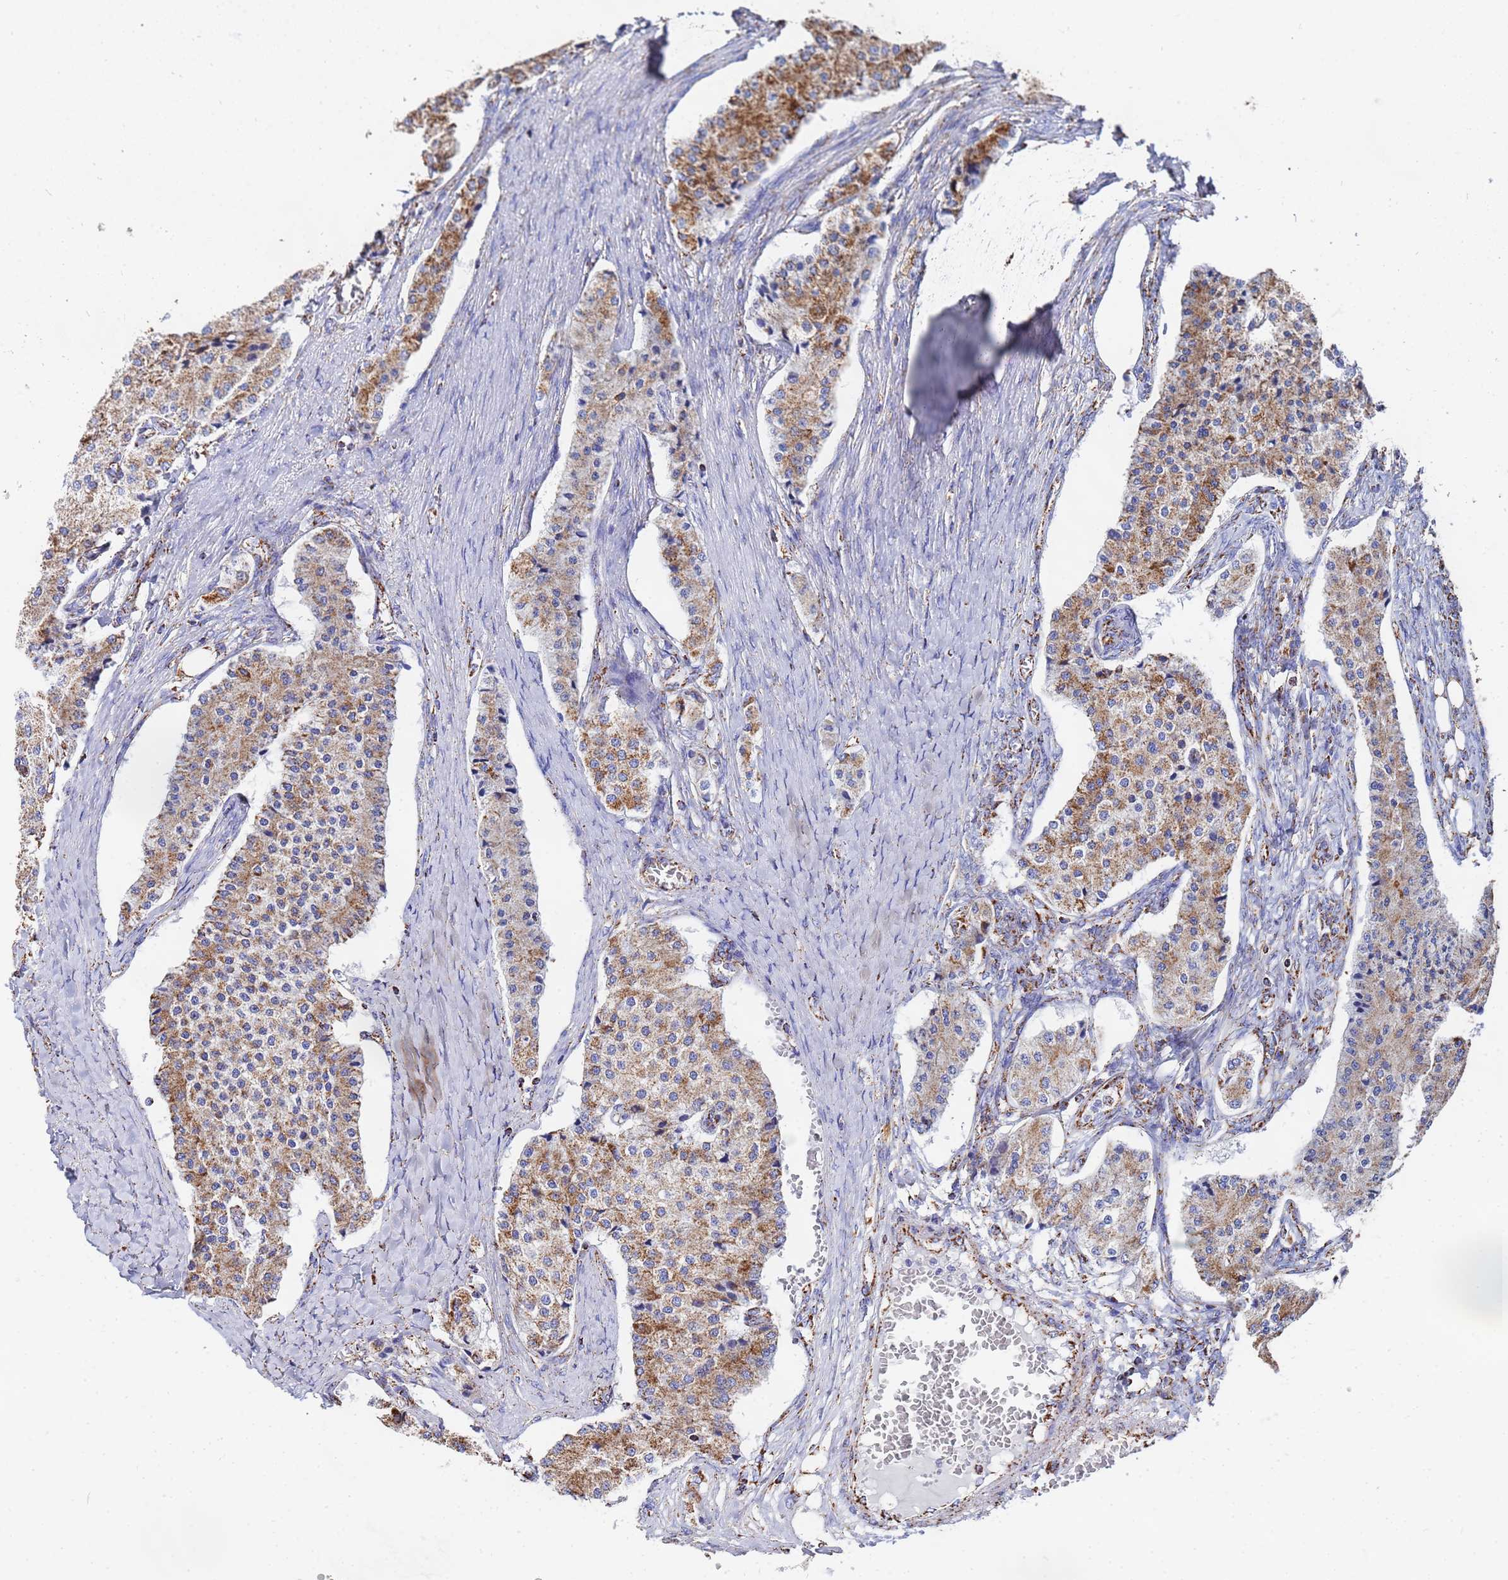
{"staining": {"intensity": "moderate", "quantity": ">75%", "location": "cytoplasmic/membranous"}, "tissue": "carcinoid", "cell_type": "Tumor cells", "image_type": "cancer", "snomed": [{"axis": "morphology", "description": "Carcinoid, malignant, NOS"}, {"axis": "topography", "description": "Colon"}], "caption": "Human malignant carcinoid stained with a brown dye reveals moderate cytoplasmic/membranous positive positivity in approximately >75% of tumor cells.", "gene": "GLUD1", "patient": {"sex": "female", "age": 52}}